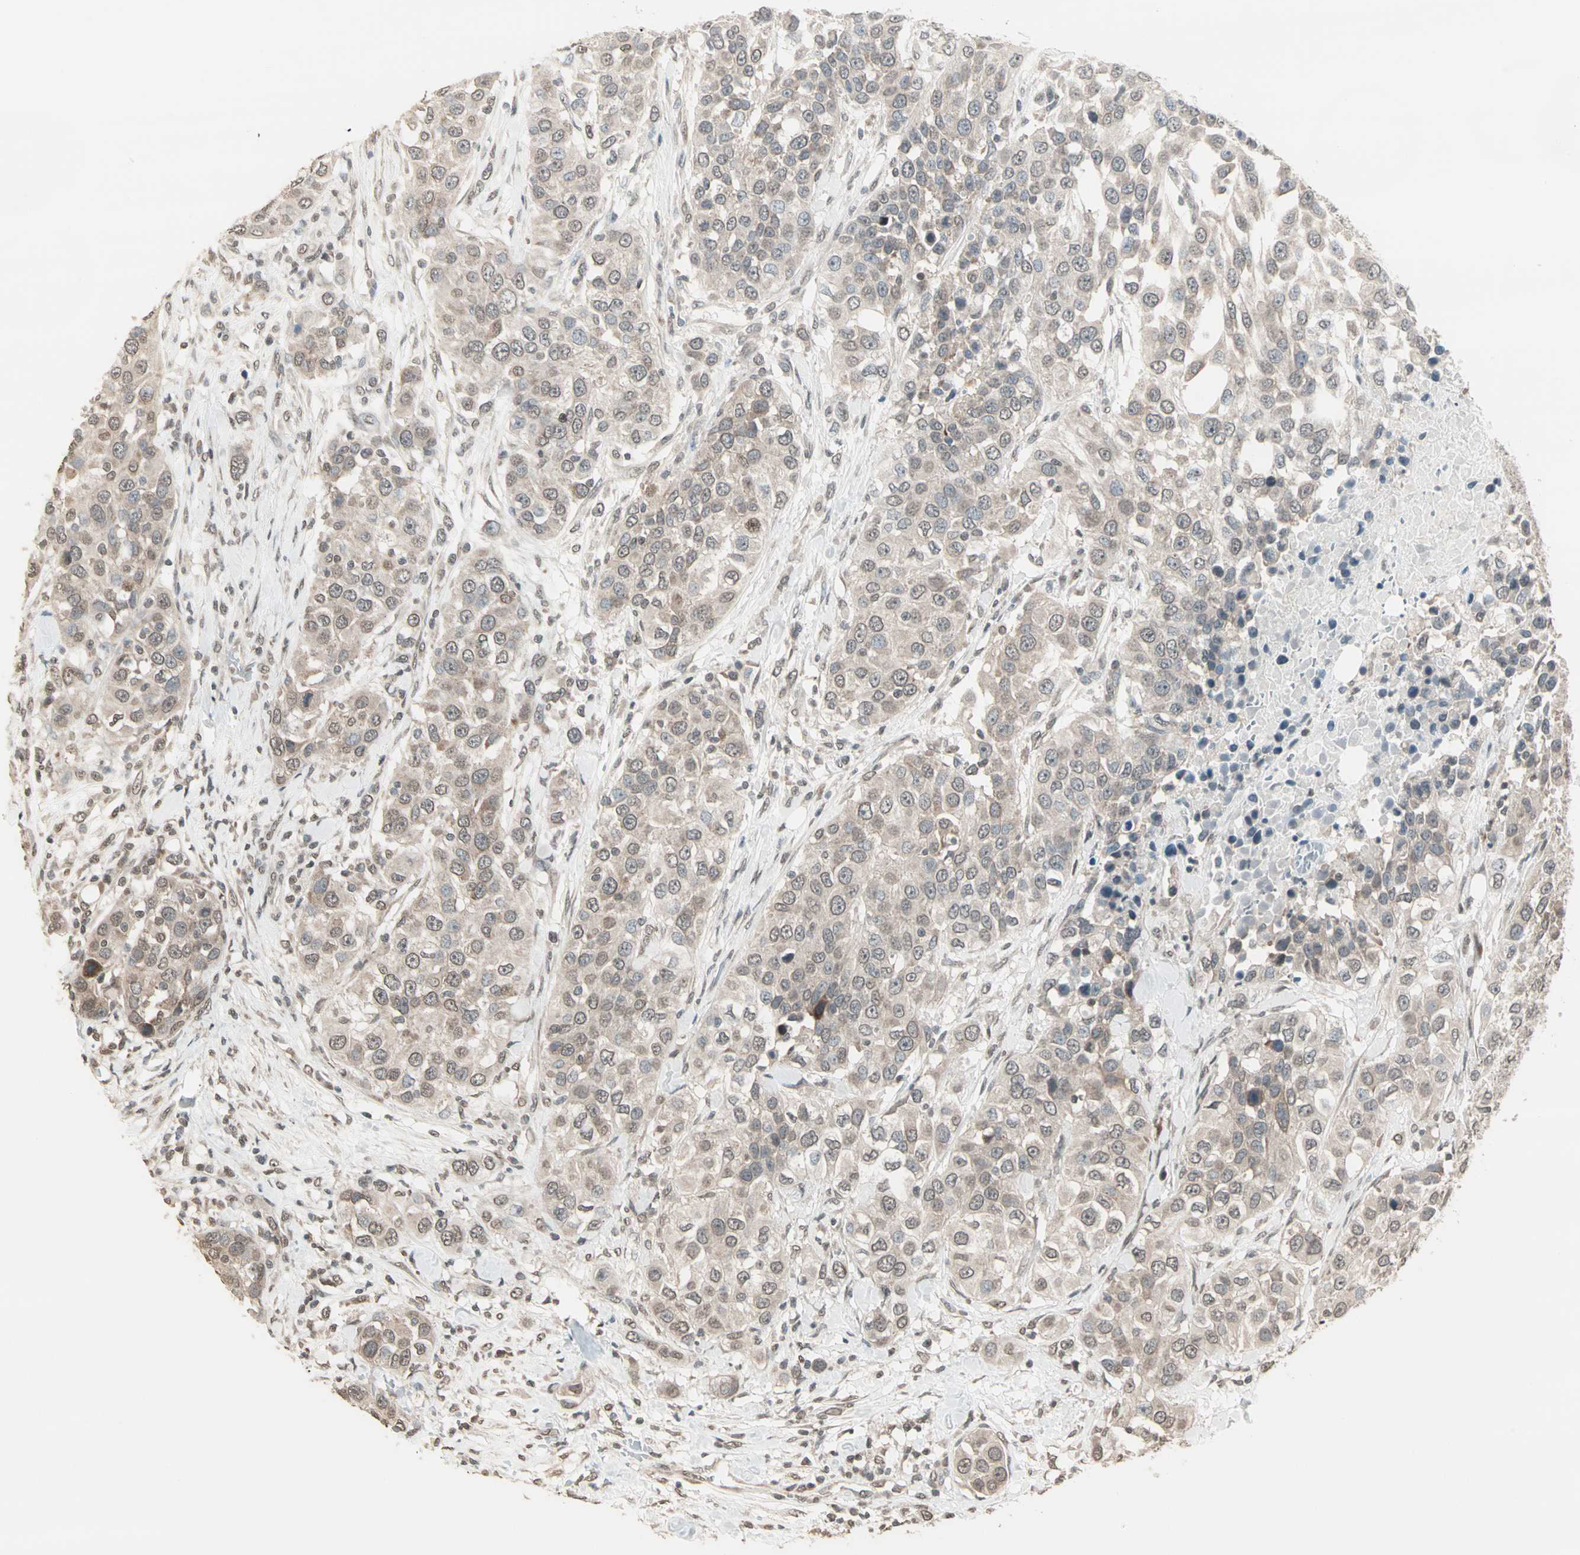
{"staining": {"intensity": "weak", "quantity": ">75%", "location": "cytoplasmic/membranous,nuclear"}, "tissue": "urothelial cancer", "cell_type": "Tumor cells", "image_type": "cancer", "snomed": [{"axis": "morphology", "description": "Urothelial carcinoma, High grade"}, {"axis": "topography", "description": "Urinary bladder"}], "caption": "Urothelial cancer tissue displays weak cytoplasmic/membranous and nuclear expression in about >75% of tumor cells", "gene": "CBLC", "patient": {"sex": "female", "age": 80}}